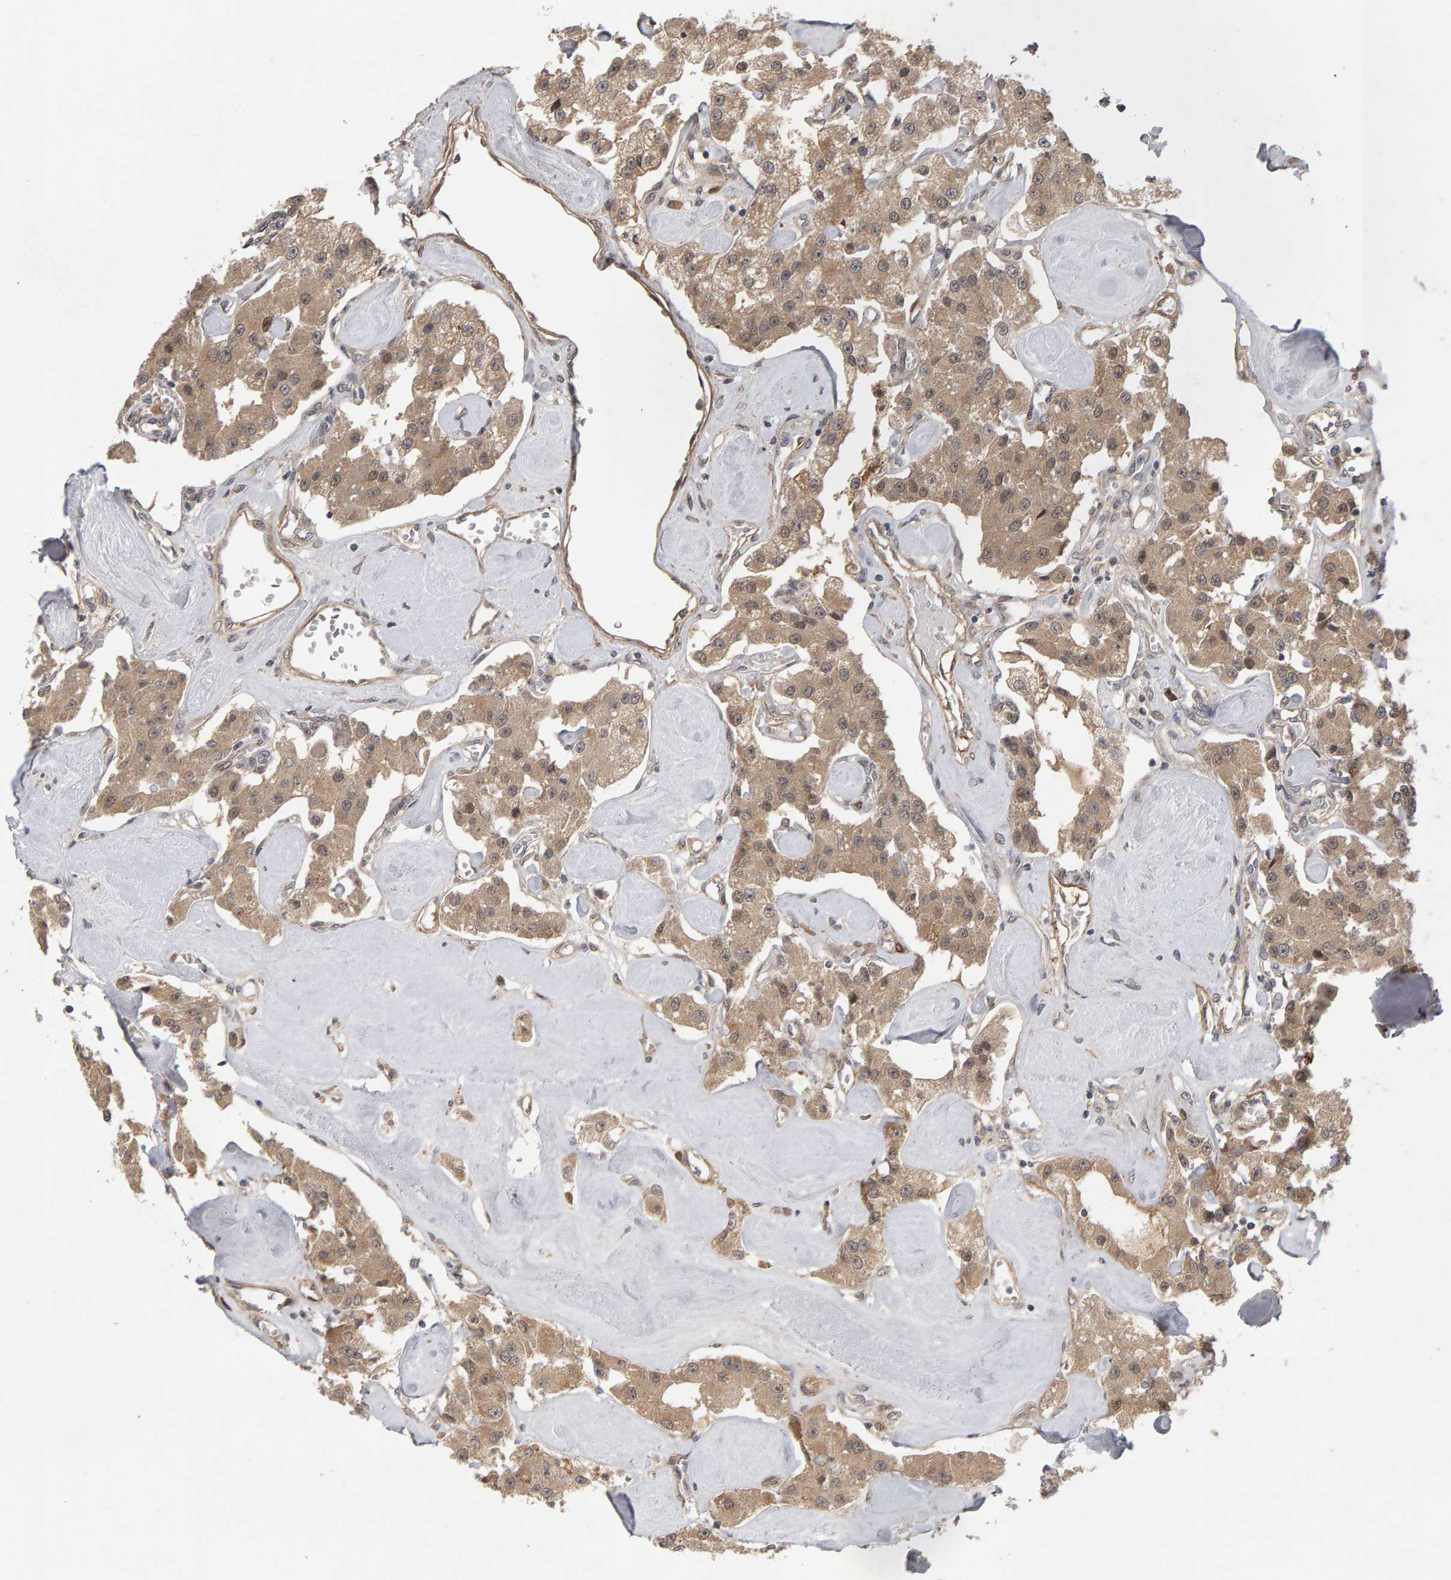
{"staining": {"intensity": "weak", "quantity": ">75%", "location": "cytoplasmic/membranous"}, "tissue": "carcinoid", "cell_type": "Tumor cells", "image_type": "cancer", "snomed": [{"axis": "morphology", "description": "Carcinoid, malignant, NOS"}, {"axis": "topography", "description": "Pancreas"}], "caption": "Brown immunohistochemical staining in malignant carcinoid displays weak cytoplasmic/membranous staining in about >75% of tumor cells. Immunohistochemistry (ihc) stains the protein in brown and the nuclei are stained blue.", "gene": "CDCA5", "patient": {"sex": "male", "age": 41}}